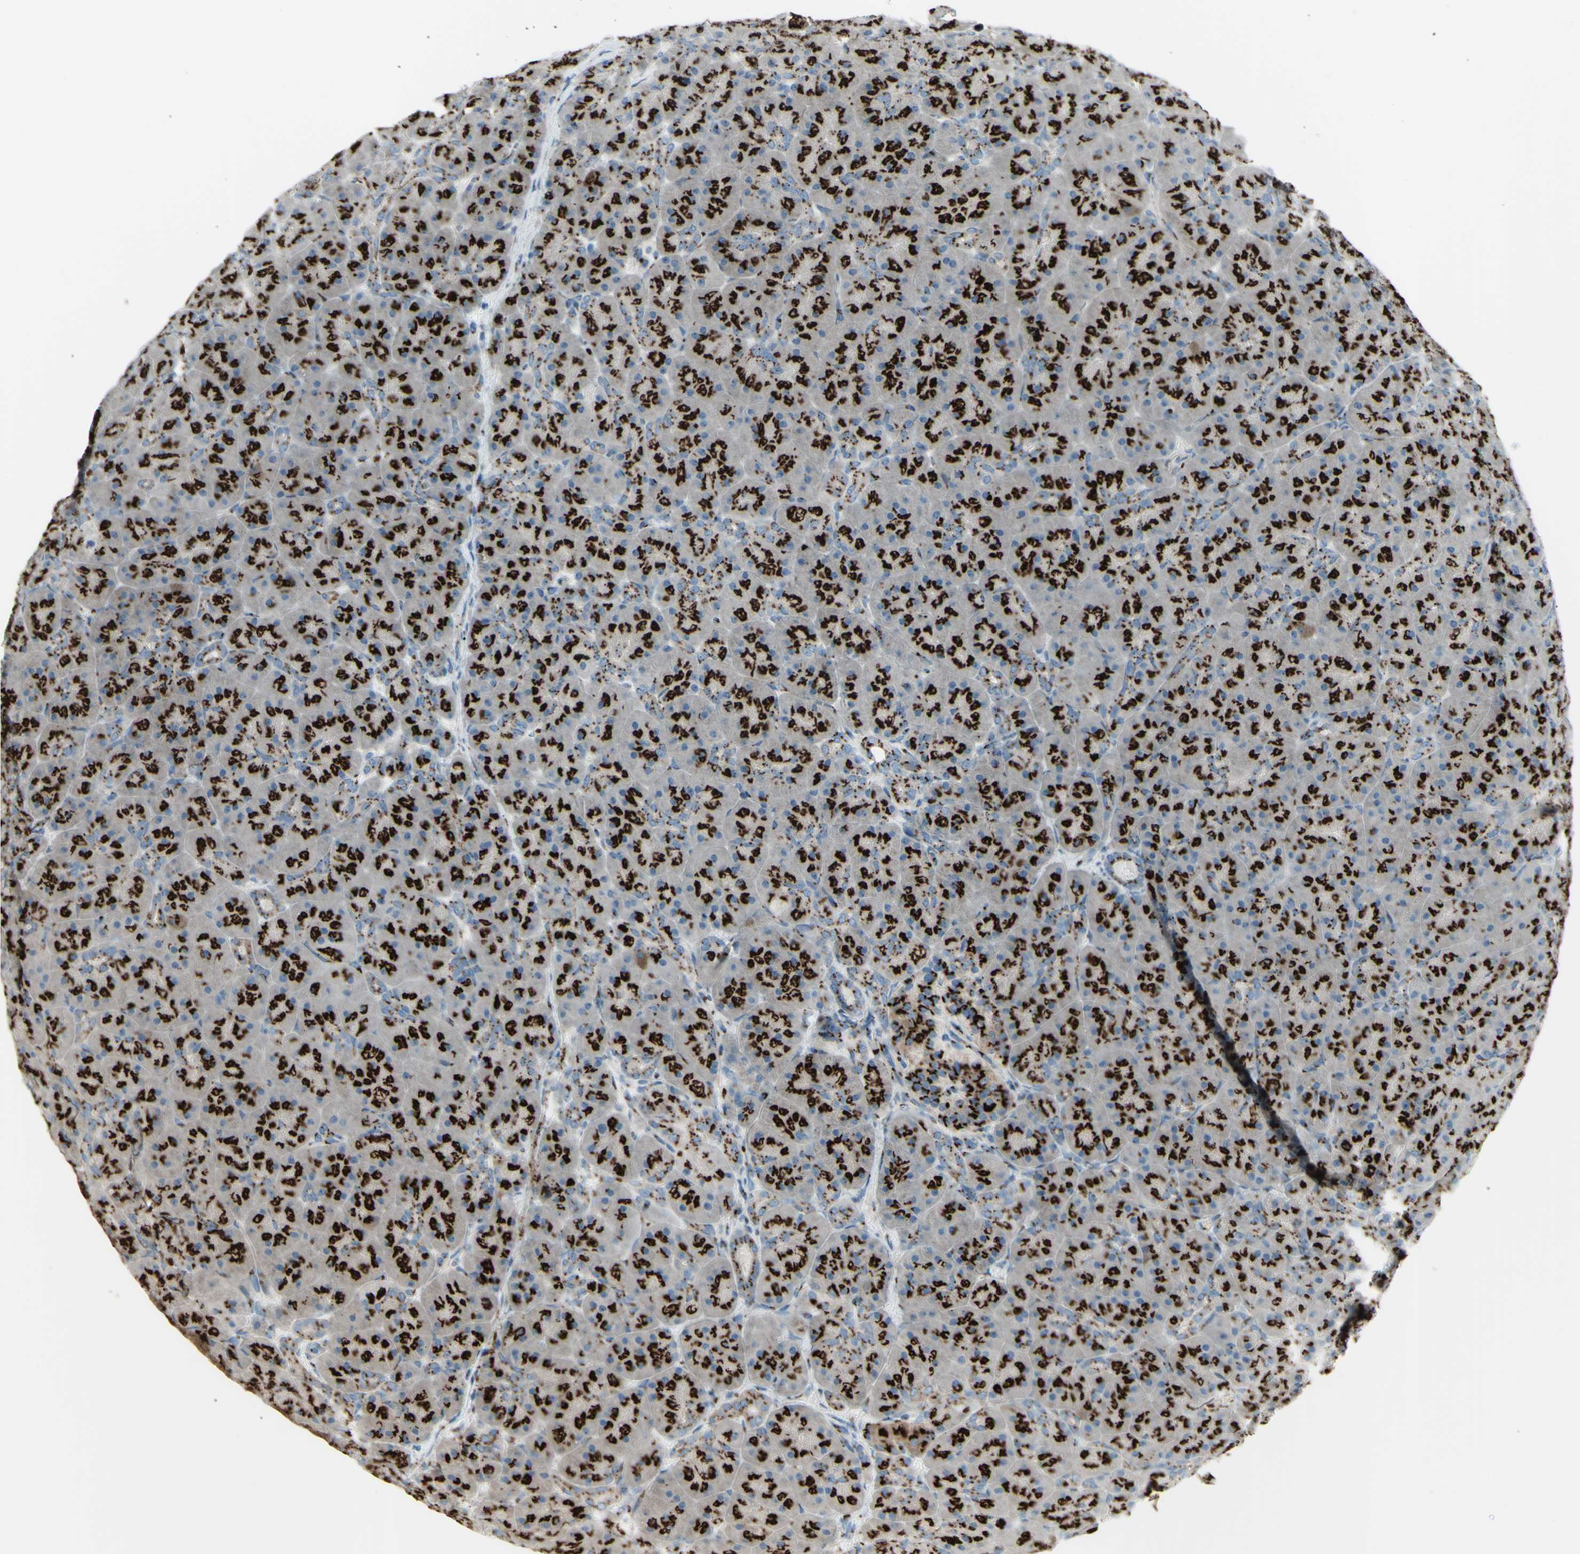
{"staining": {"intensity": "strong", "quantity": ">75%", "location": "cytoplasmic/membranous"}, "tissue": "pancreas", "cell_type": "Exocrine glandular cells", "image_type": "normal", "snomed": [{"axis": "morphology", "description": "Normal tissue, NOS"}, {"axis": "topography", "description": "Pancreas"}], "caption": "Immunohistochemical staining of benign pancreas shows >75% levels of strong cytoplasmic/membranous protein positivity in approximately >75% of exocrine glandular cells.", "gene": "BPNT2", "patient": {"sex": "male", "age": 66}}